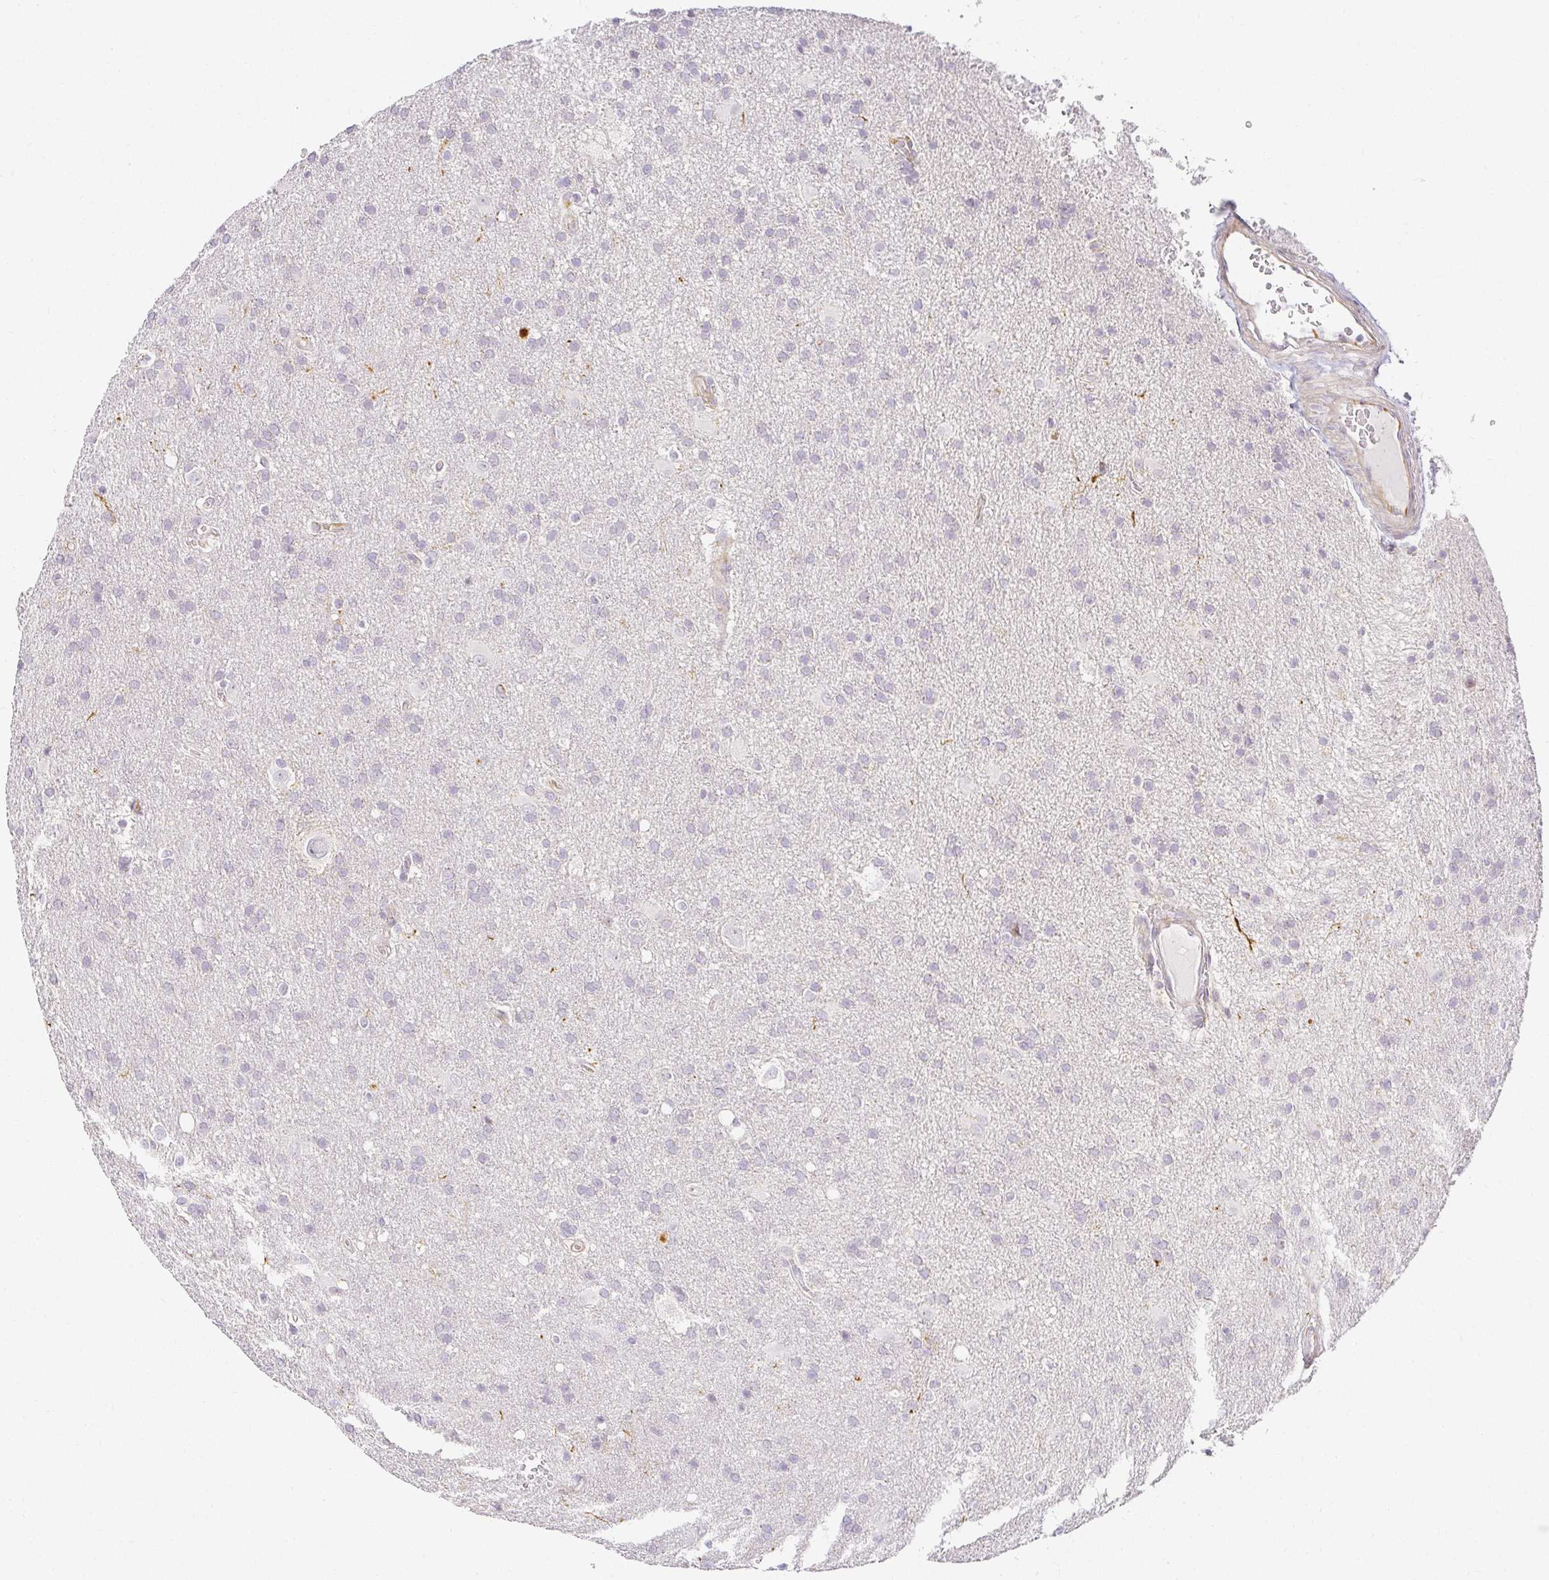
{"staining": {"intensity": "negative", "quantity": "none", "location": "none"}, "tissue": "glioma", "cell_type": "Tumor cells", "image_type": "cancer", "snomed": [{"axis": "morphology", "description": "Glioma, malignant, Low grade"}, {"axis": "topography", "description": "Brain"}], "caption": "An immunohistochemistry photomicrograph of glioma is shown. There is no staining in tumor cells of glioma.", "gene": "ACAN", "patient": {"sex": "male", "age": 66}}